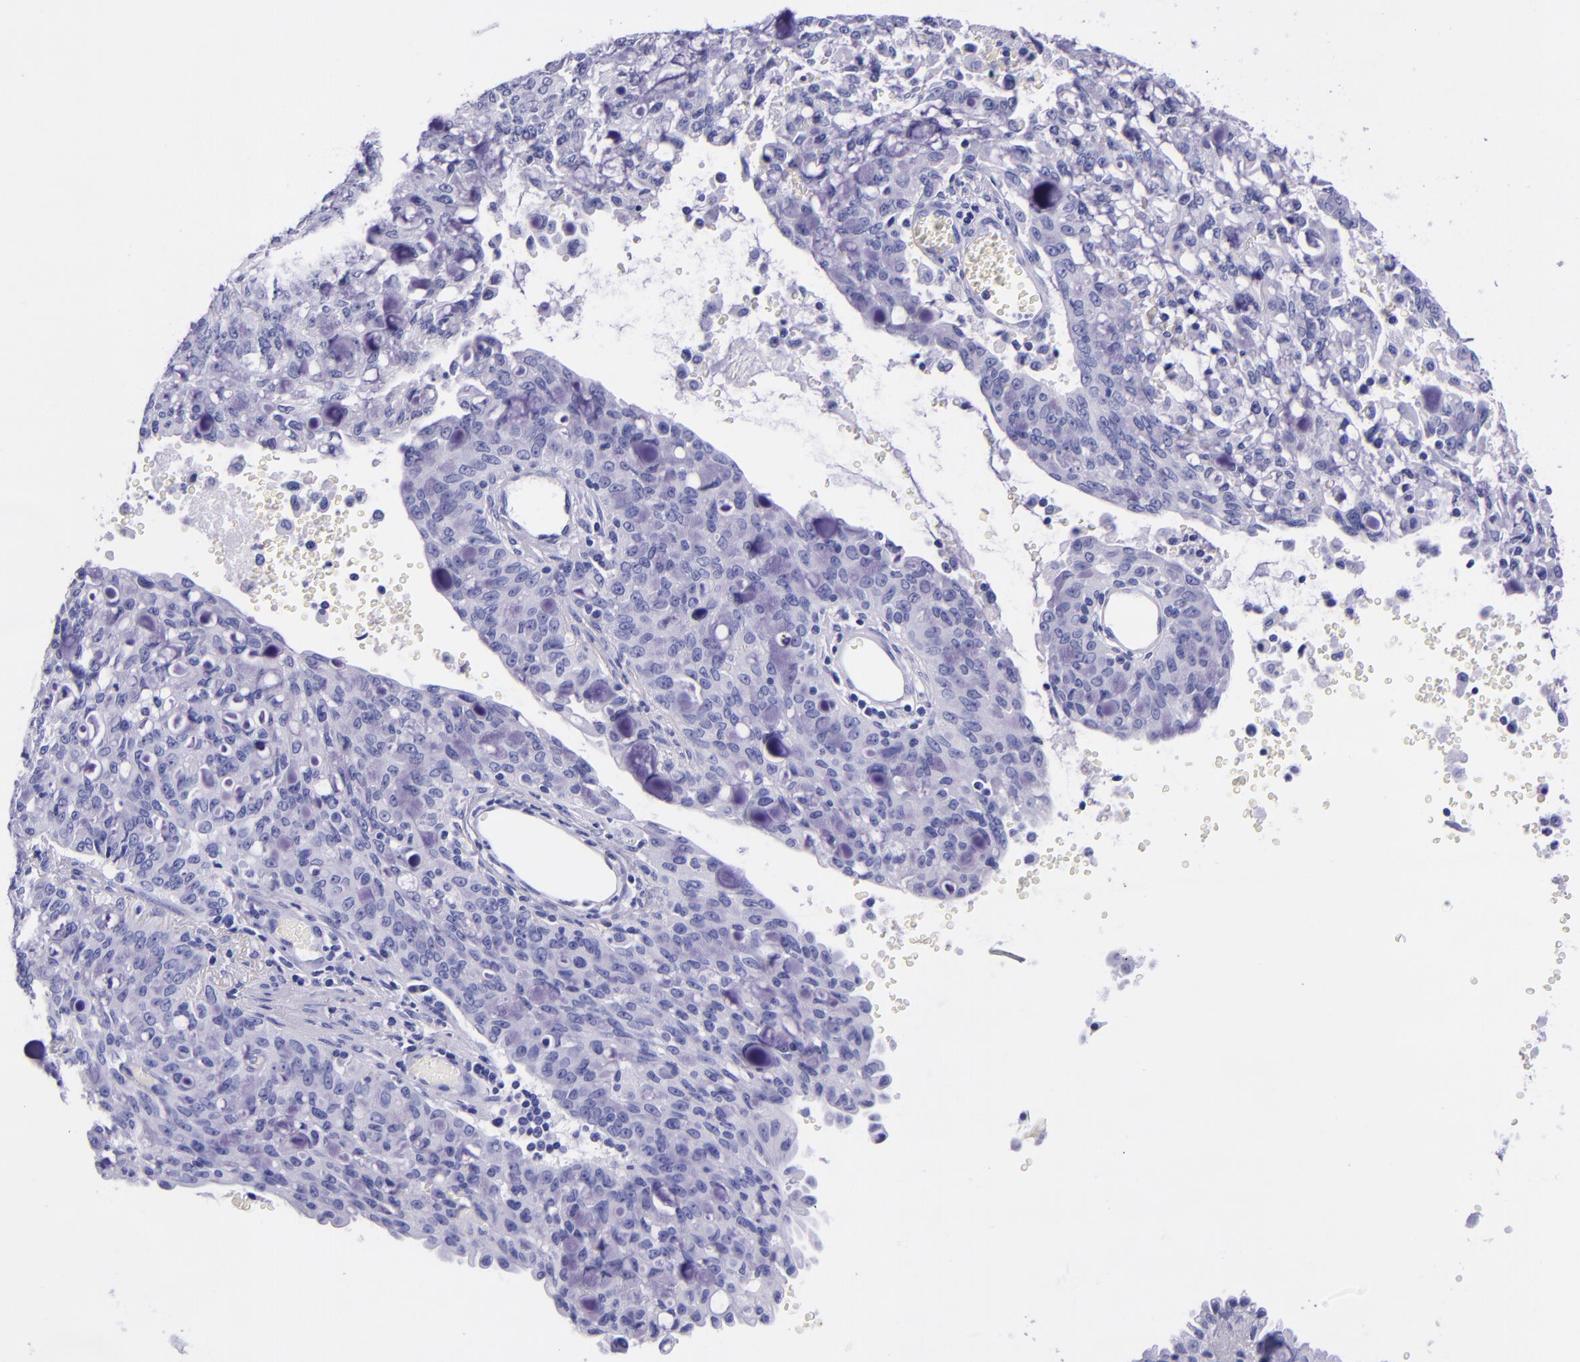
{"staining": {"intensity": "negative", "quantity": "none", "location": "none"}, "tissue": "lung cancer", "cell_type": "Tumor cells", "image_type": "cancer", "snomed": [{"axis": "morphology", "description": "Adenocarcinoma, NOS"}, {"axis": "topography", "description": "Lung"}], "caption": "Tumor cells show no significant expression in lung adenocarcinoma. The staining was performed using DAB to visualize the protein expression in brown, while the nuclei were stained in blue with hematoxylin (Magnification: 20x).", "gene": "MBP", "patient": {"sex": "female", "age": 44}}